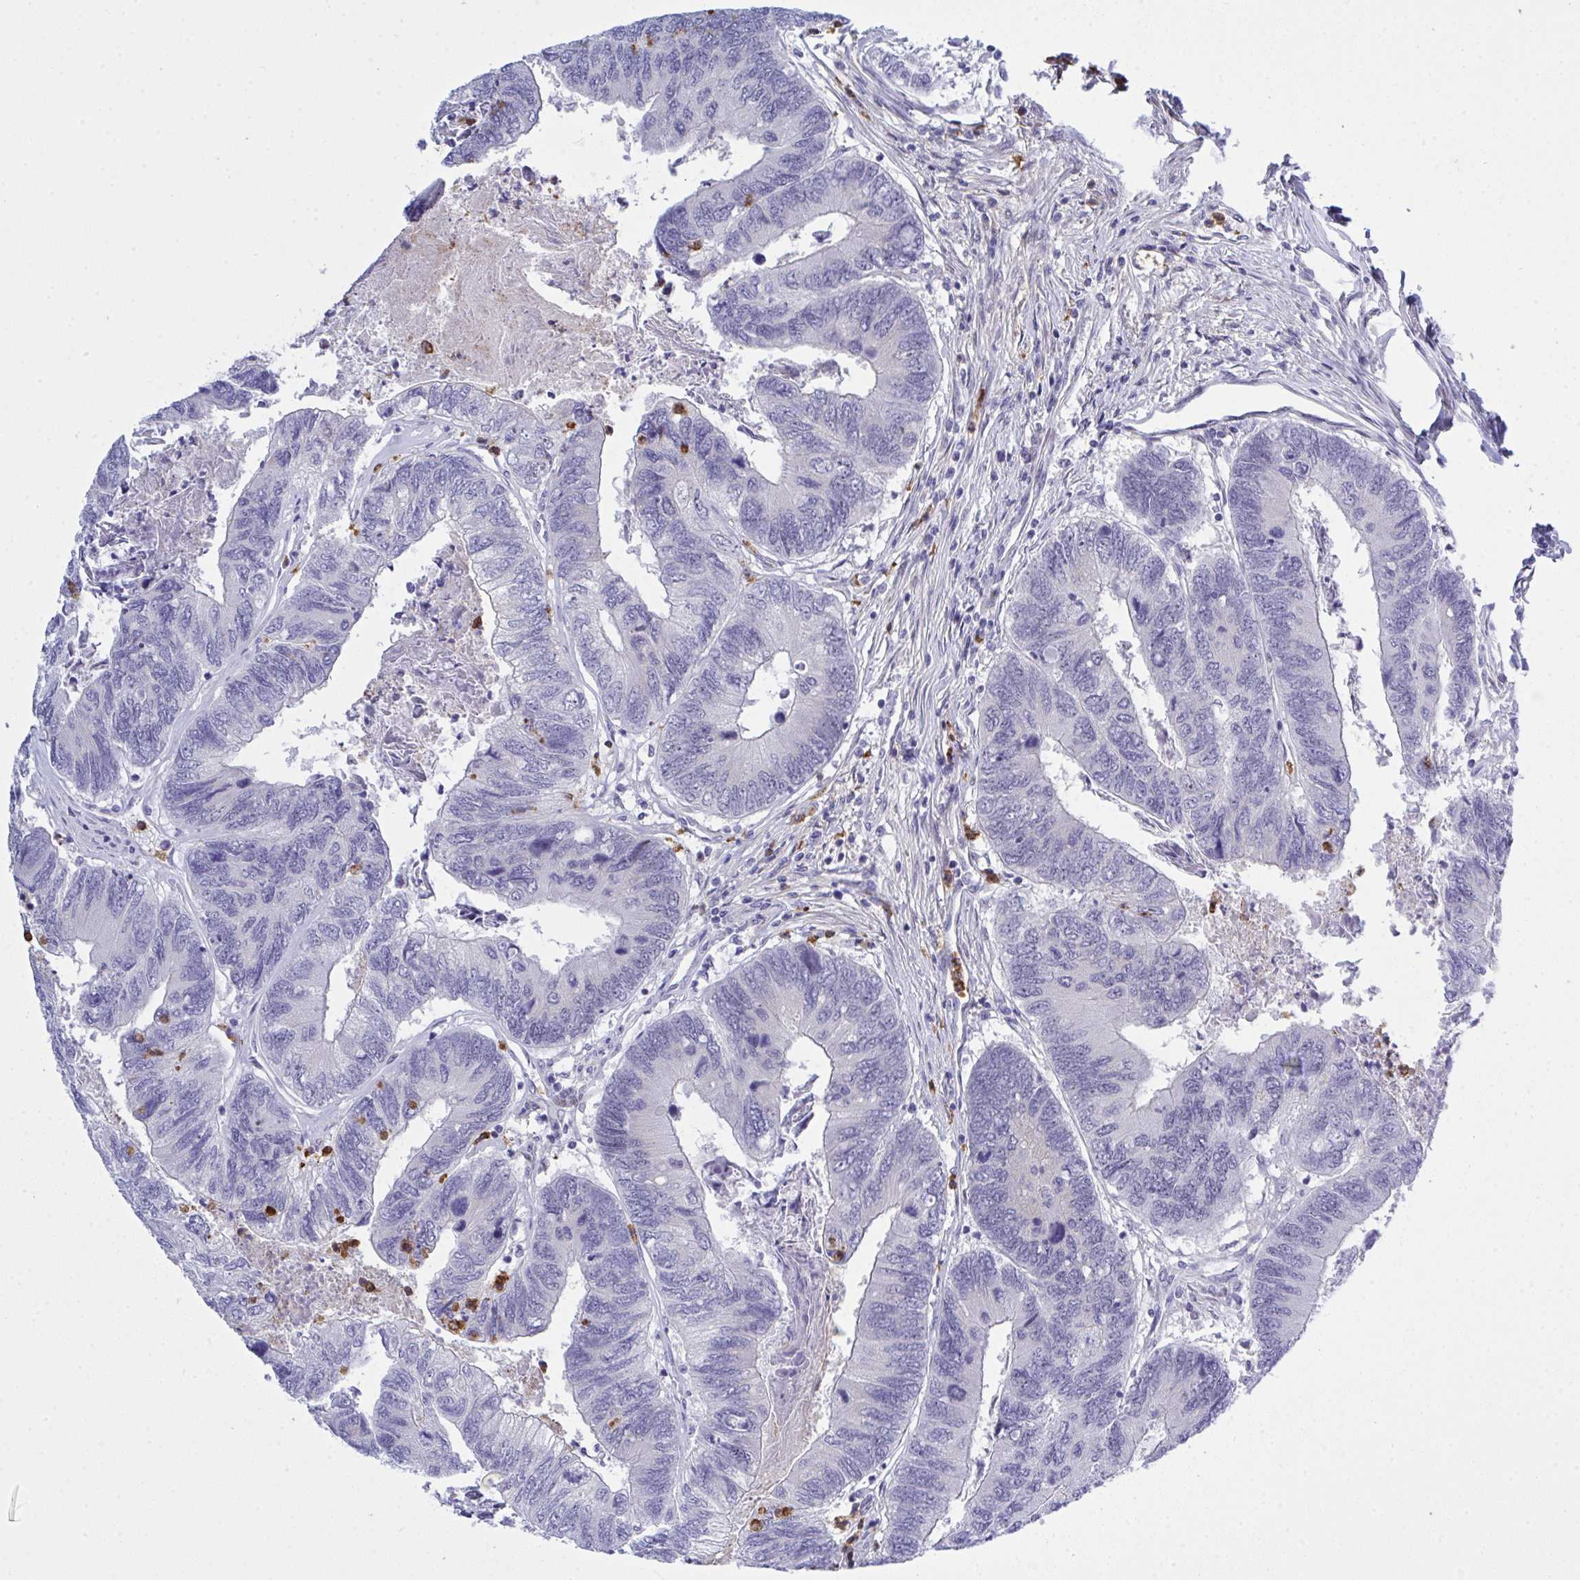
{"staining": {"intensity": "negative", "quantity": "none", "location": "none"}, "tissue": "colorectal cancer", "cell_type": "Tumor cells", "image_type": "cancer", "snomed": [{"axis": "morphology", "description": "Adenocarcinoma, NOS"}, {"axis": "topography", "description": "Colon"}], "caption": "Immunohistochemistry of colorectal adenocarcinoma exhibits no positivity in tumor cells.", "gene": "ZNF554", "patient": {"sex": "female", "age": 67}}